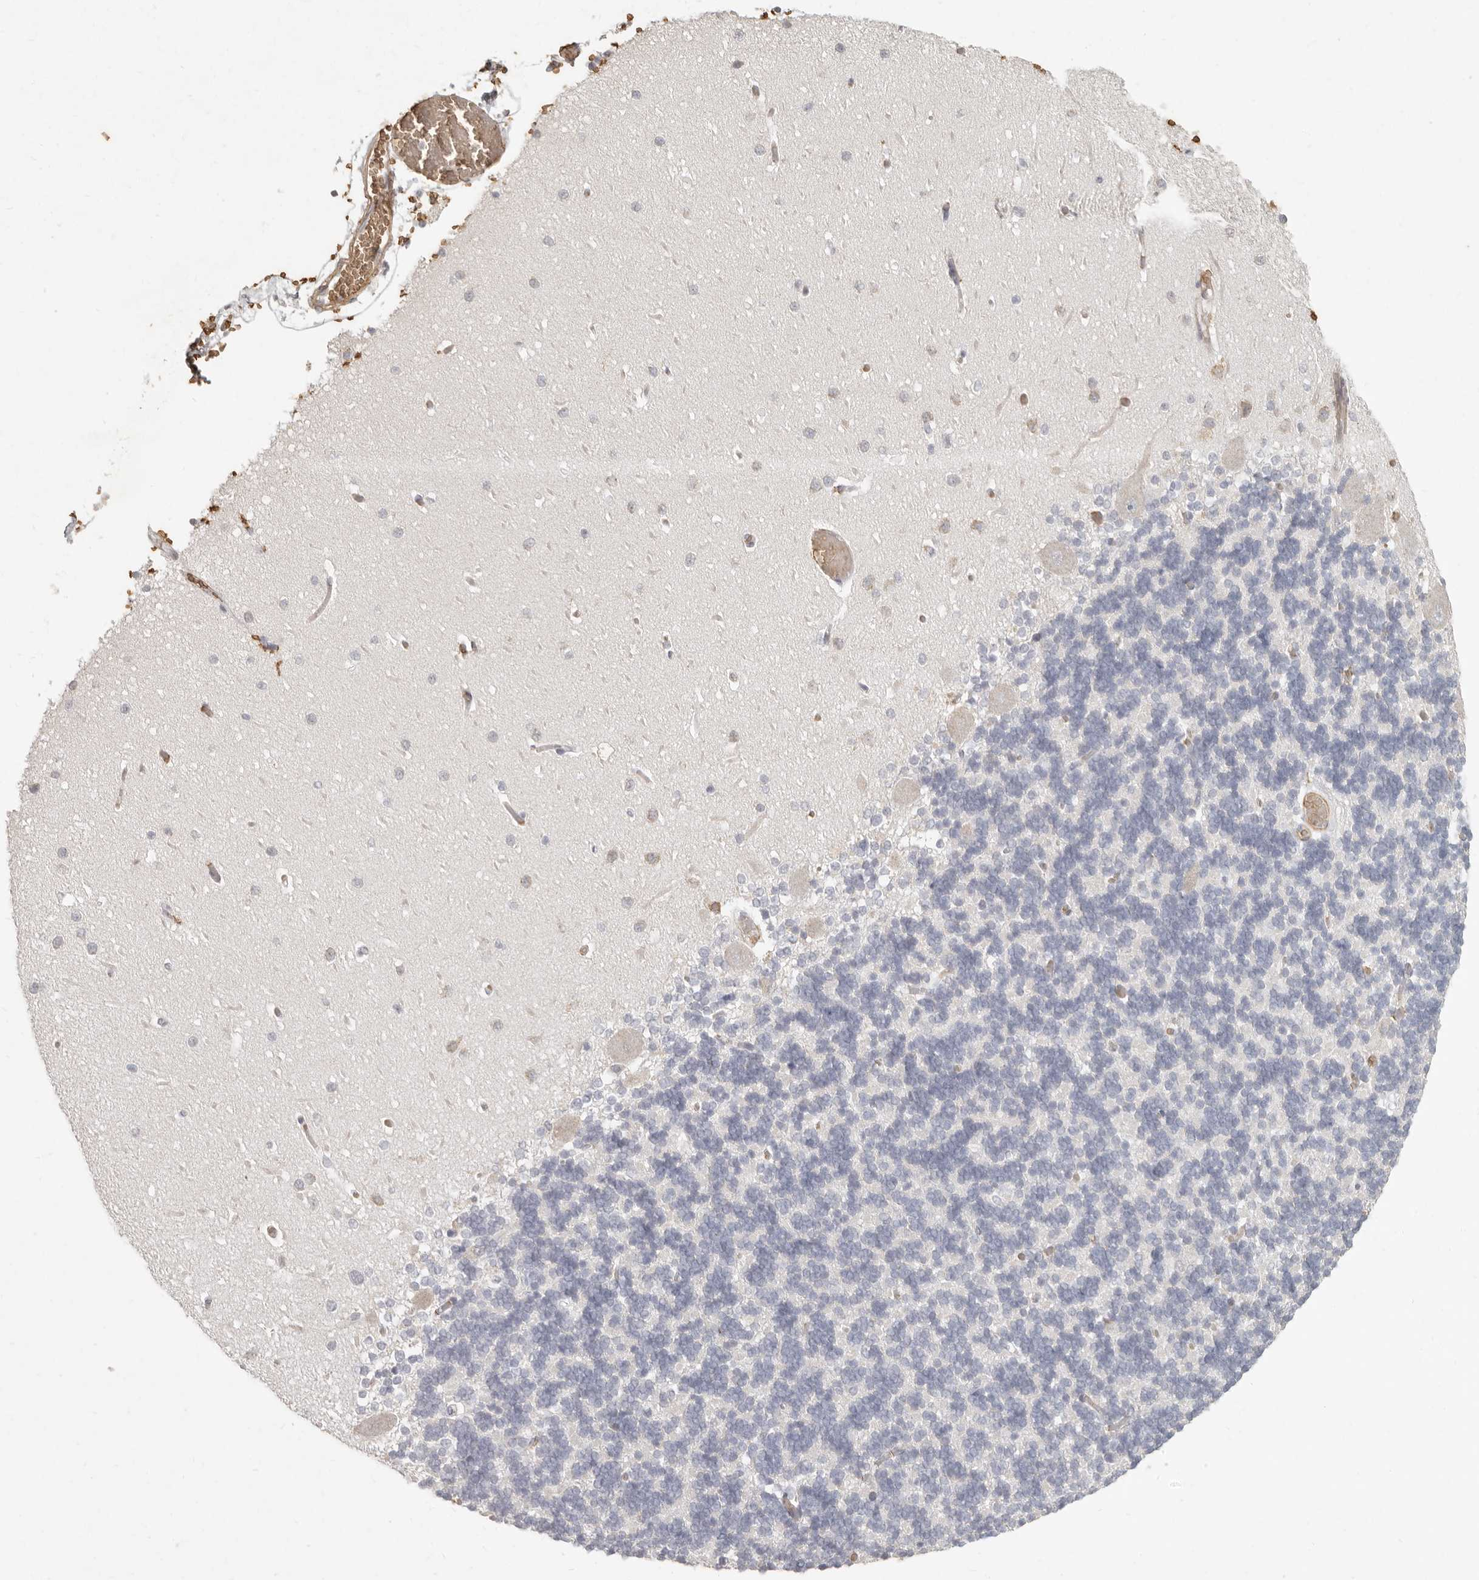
{"staining": {"intensity": "negative", "quantity": "none", "location": "none"}, "tissue": "cerebellum", "cell_type": "Cells in granular layer", "image_type": "normal", "snomed": [{"axis": "morphology", "description": "Normal tissue, NOS"}, {"axis": "topography", "description": "Cerebellum"}], "caption": "The immunohistochemistry image has no significant positivity in cells in granular layer of cerebellum. Brightfield microscopy of immunohistochemistry stained with DAB (brown) and hematoxylin (blue), captured at high magnification.", "gene": "NIBAN1", "patient": {"sex": "male", "age": 37}}